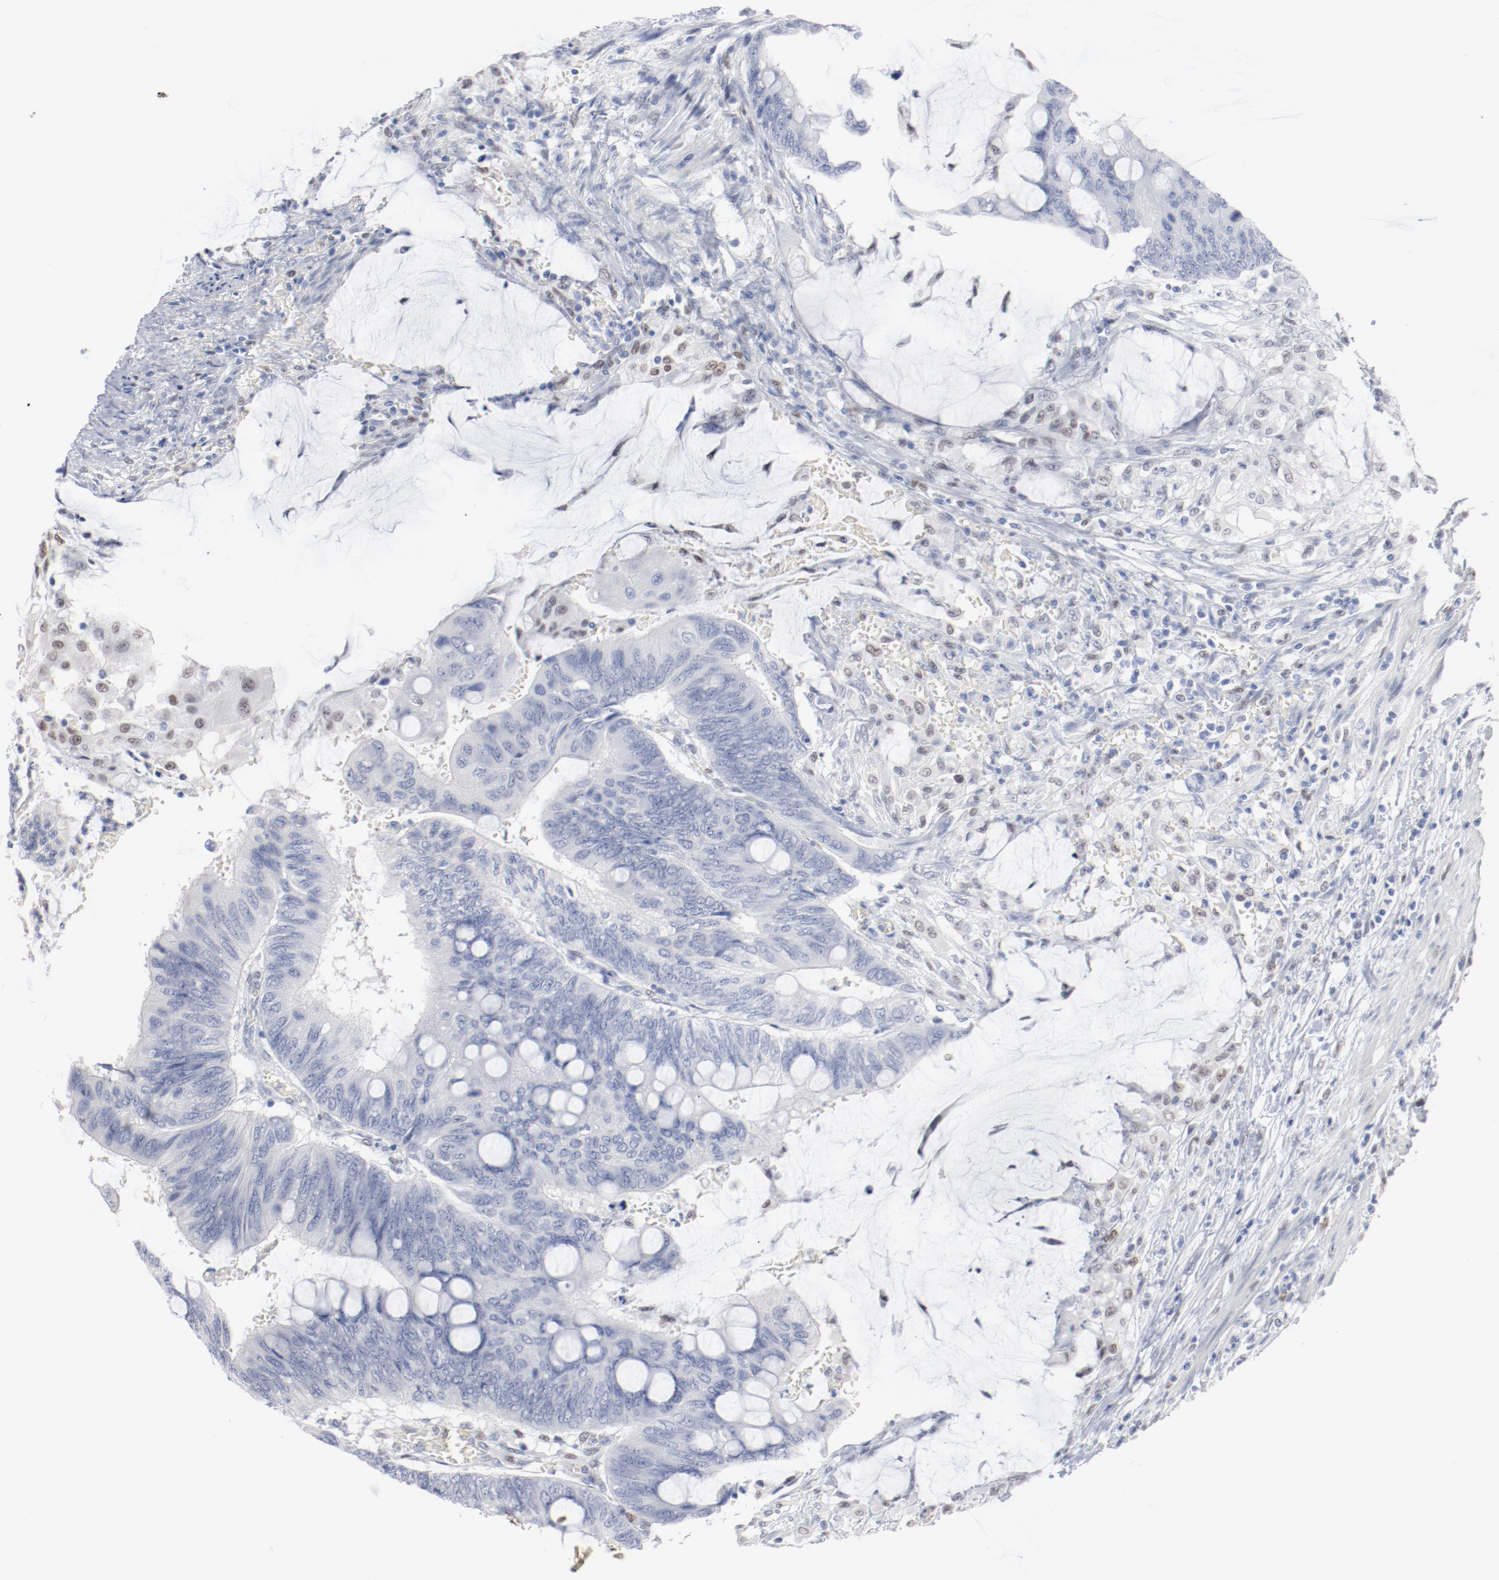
{"staining": {"intensity": "negative", "quantity": "none", "location": "none"}, "tissue": "colorectal cancer", "cell_type": "Tumor cells", "image_type": "cancer", "snomed": [{"axis": "morphology", "description": "Normal tissue, NOS"}, {"axis": "morphology", "description": "Adenocarcinoma, NOS"}, {"axis": "topography", "description": "Rectum"}], "caption": "A high-resolution image shows immunohistochemistry staining of colorectal cancer, which displays no significant staining in tumor cells. (DAB (3,3'-diaminobenzidine) IHC with hematoxylin counter stain).", "gene": "ZEB2", "patient": {"sex": "male", "age": 92}}